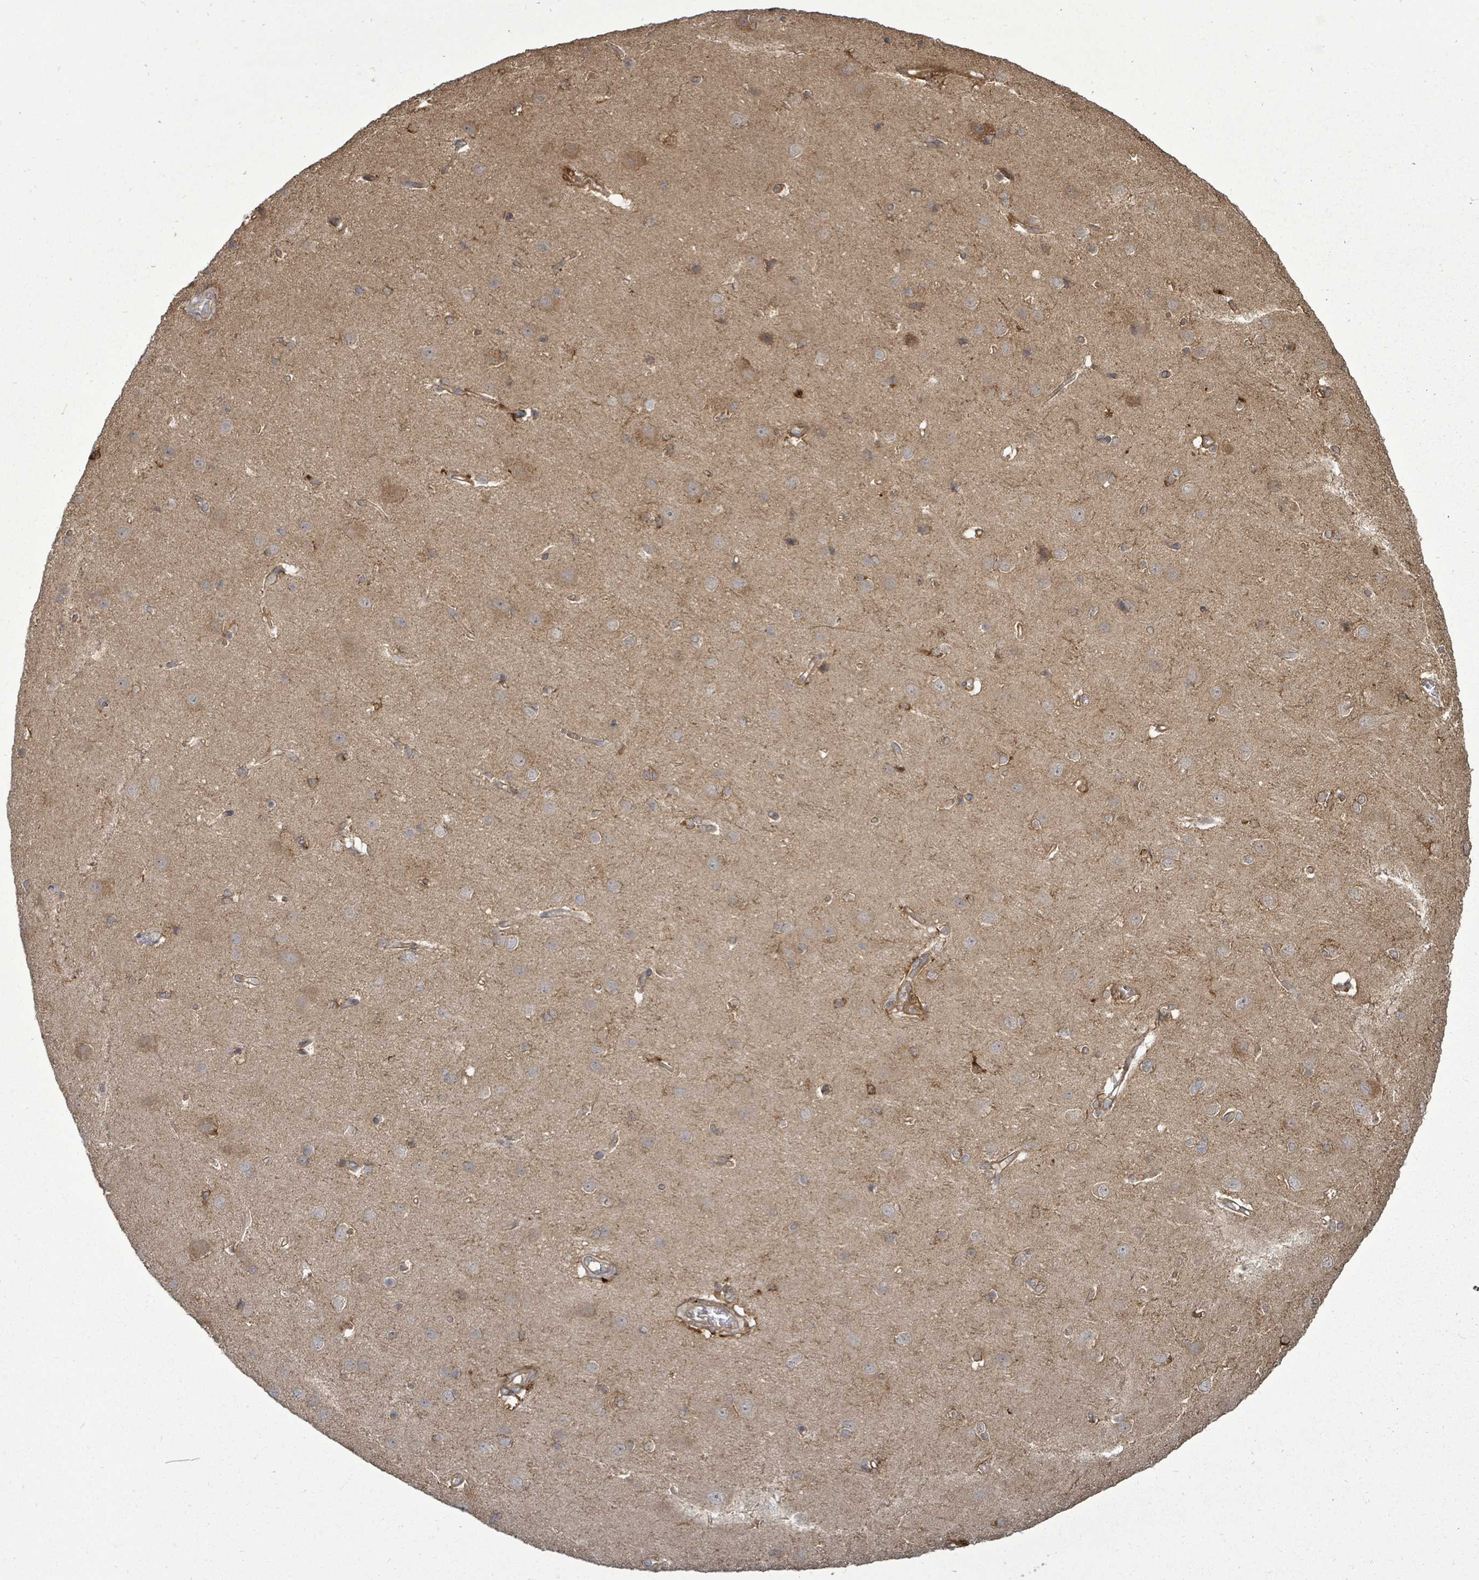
{"staining": {"intensity": "moderate", "quantity": ">75%", "location": "cytoplasmic/membranous"}, "tissue": "cerebral cortex", "cell_type": "Endothelial cells", "image_type": "normal", "snomed": [{"axis": "morphology", "description": "Normal tissue, NOS"}, {"axis": "topography", "description": "Cerebral cortex"}], "caption": "An IHC histopathology image of normal tissue is shown. Protein staining in brown highlights moderate cytoplasmic/membranous positivity in cerebral cortex within endothelial cells.", "gene": "EIF3CL", "patient": {"sex": "male", "age": 37}}